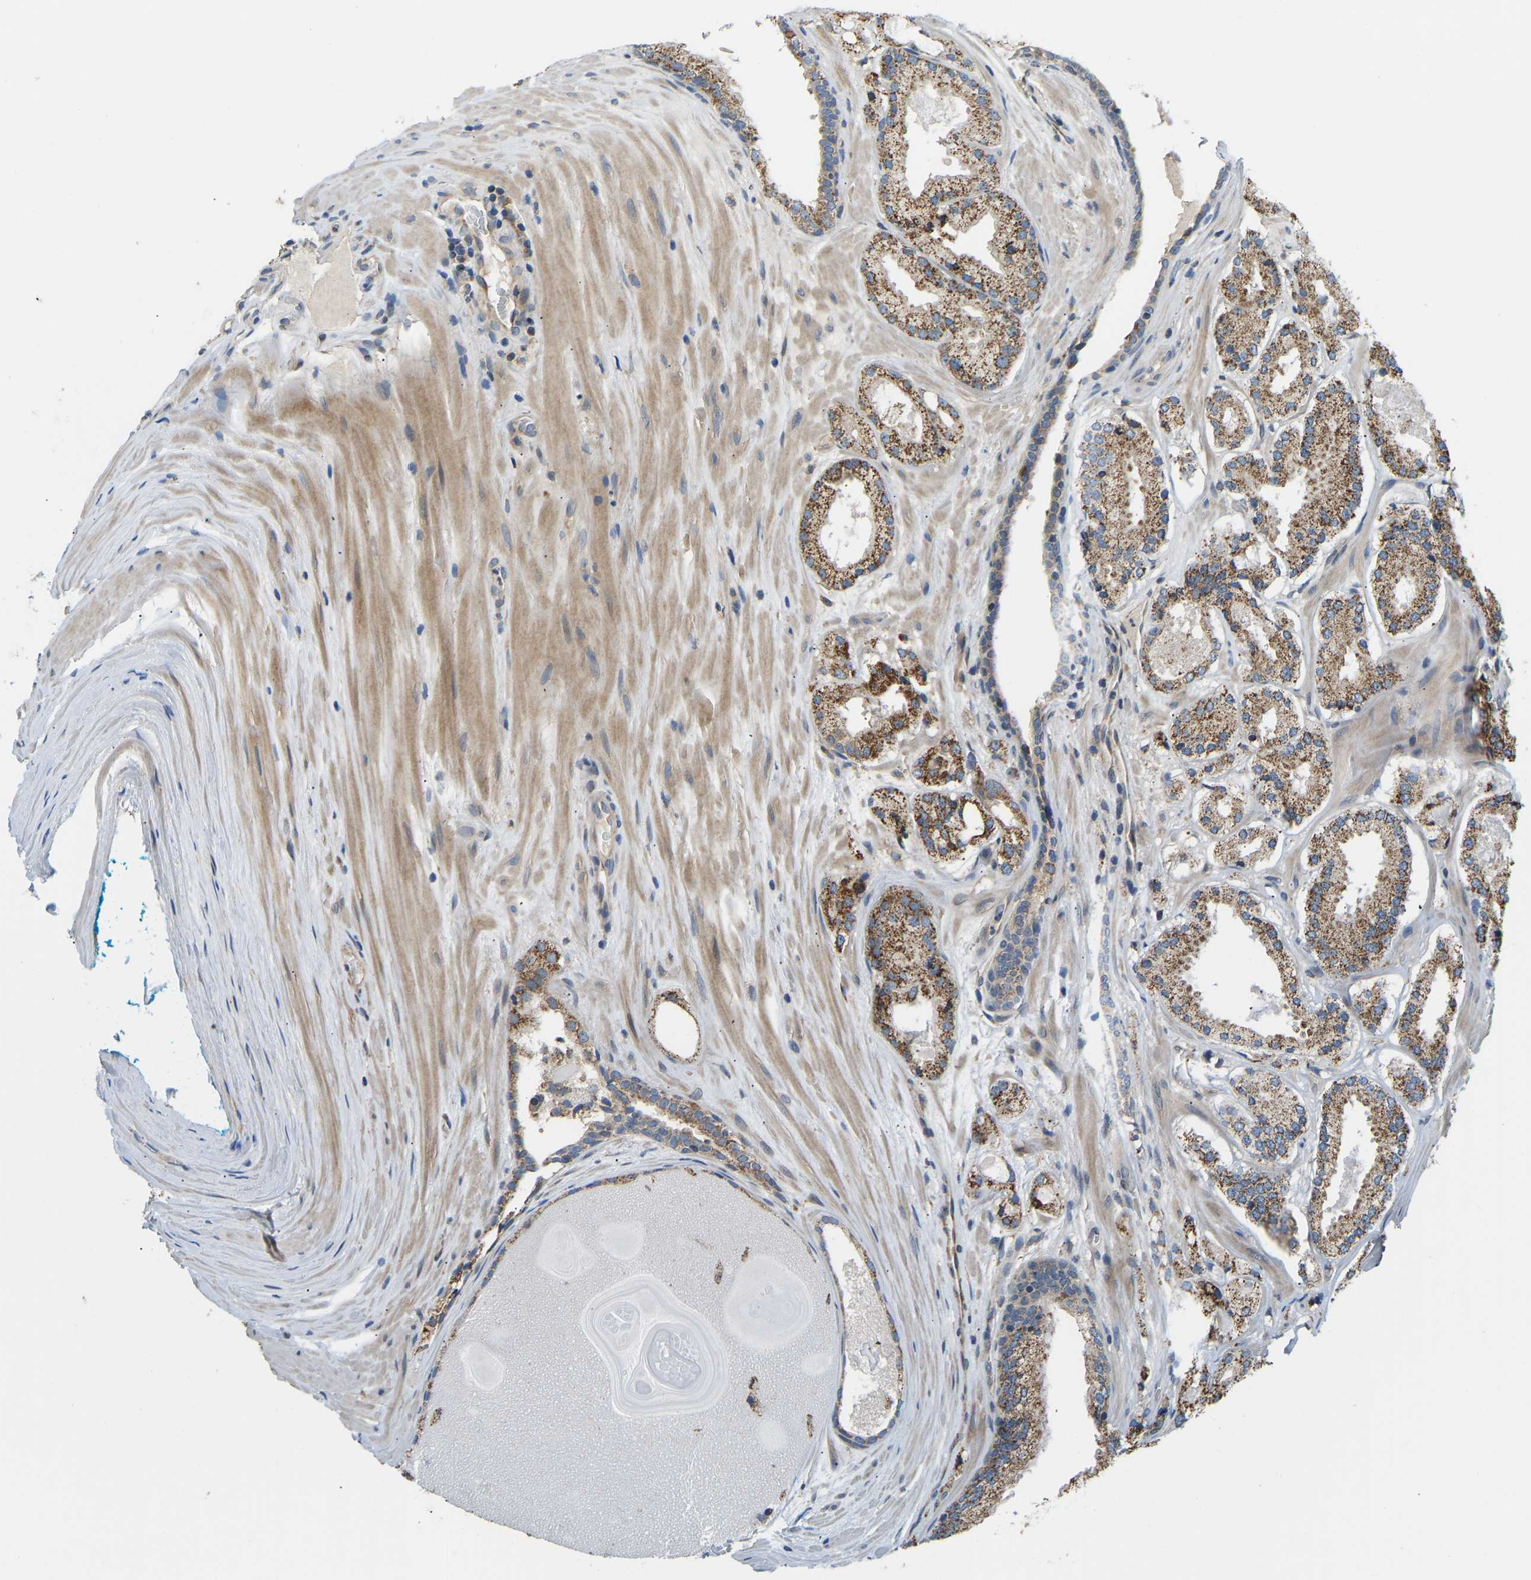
{"staining": {"intensity": "moderate", "quantity": ">75%", "location": "cytoplasmic/membranous"}, "tissue": "prostate cancer", "cell_type": "Tumor cells", "image_type": "cancer", "snomed": [{"axis": "morphology", "description": "Adenocarcinoma, High grade"}, {"axis": "topography", "description": "Prostate"}], "caption": "Tumor cells display moderate cytoplasmic/membranous staining in about >75% of cells in prostate adenocarcinoma (high-grade). (IHC, brightfield microscopy, high magnification).", "gene": "RBP1", "patient": {"sex": "male", "age": 65}}